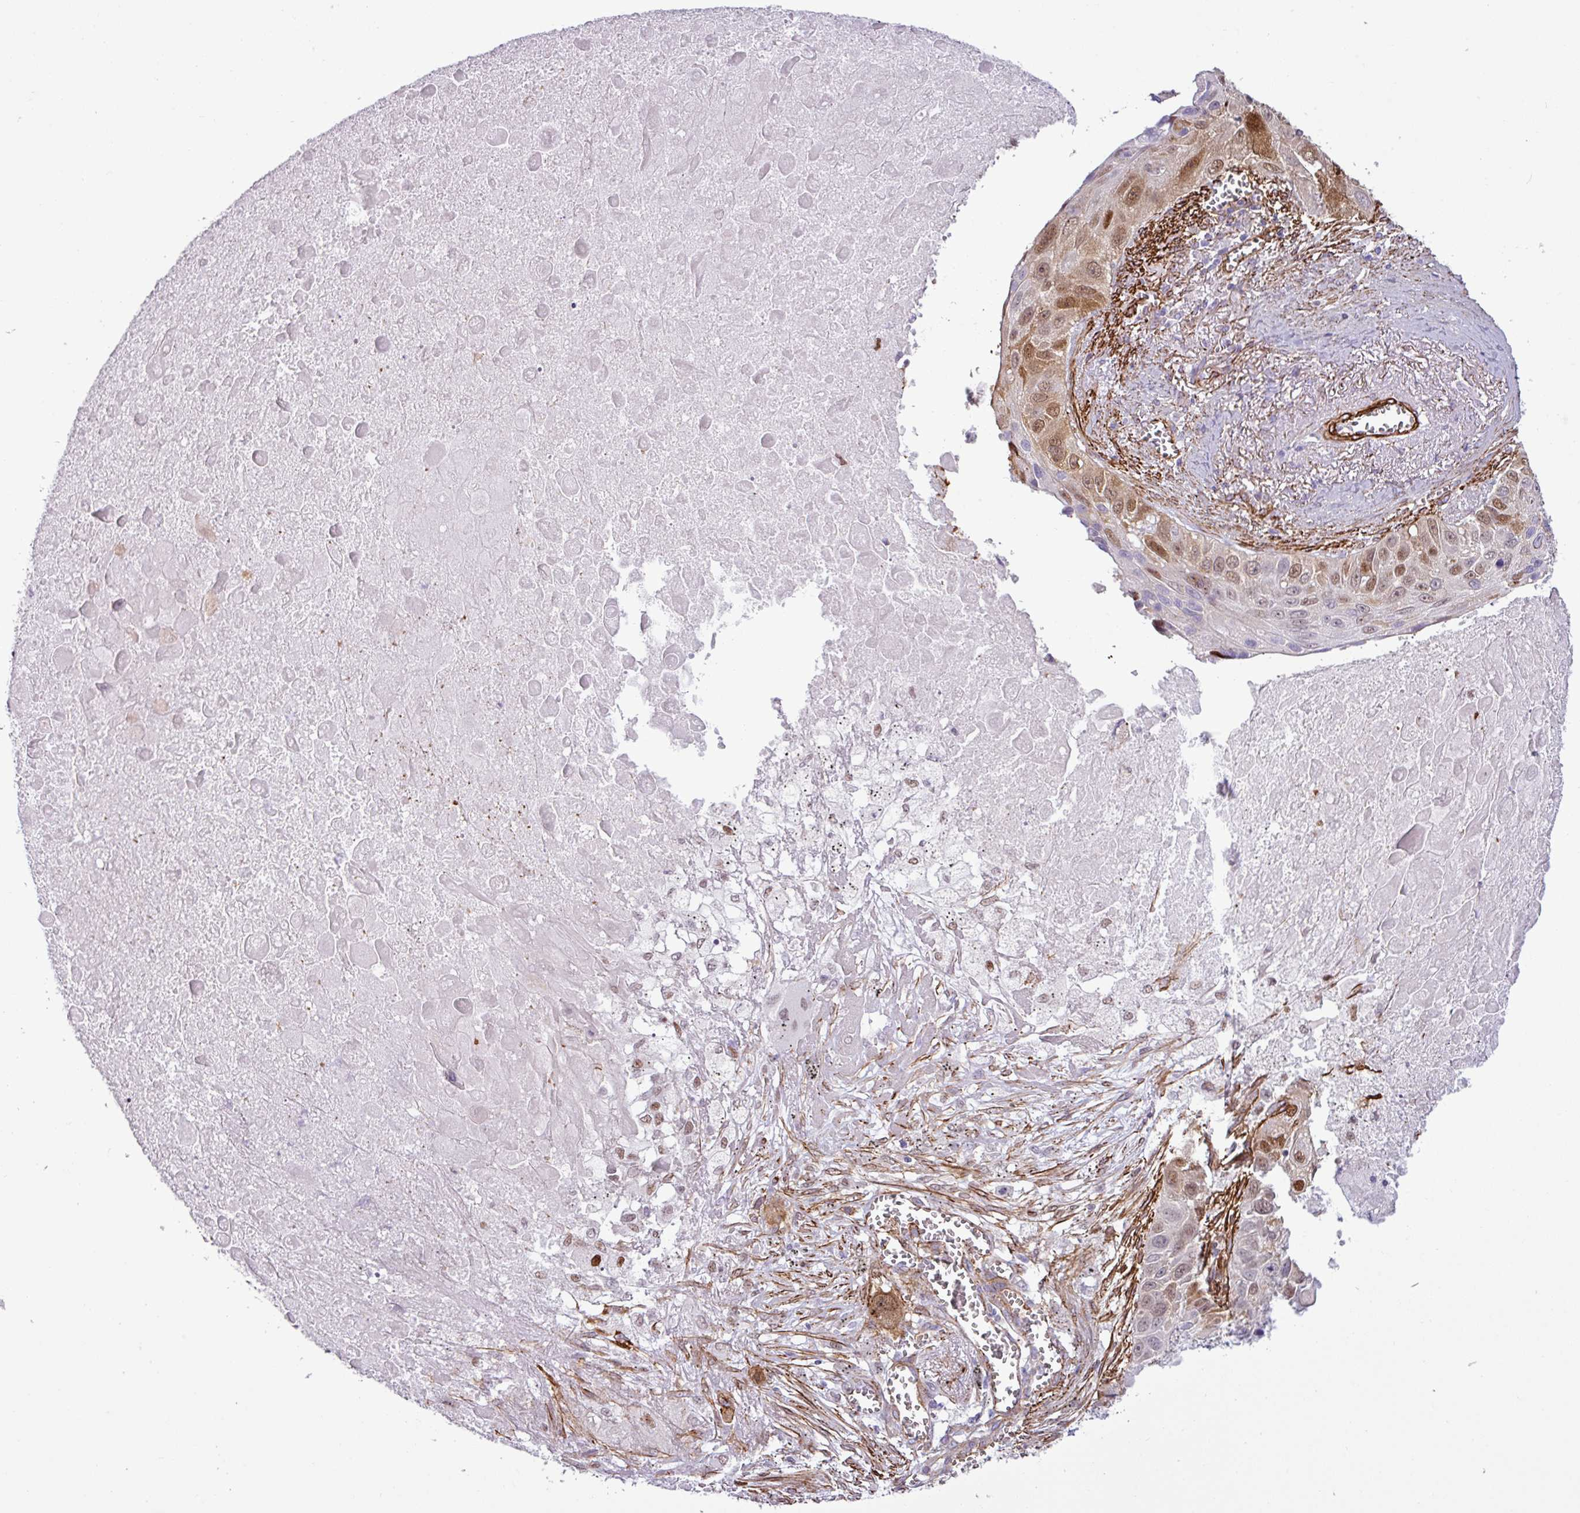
{"staining": {"intensity": "moderate", "quantity": "25%-75%", "location": "nuclear"}, "tissue": "lung cancer", "cell_type": "Tumor cells", "image_type": "cancer", "snomed": [{"axis": "morphology", "description": "Squamous cell carcinoma, NOS"}, {"axis": "topography", "description": "Lung"}], "caption": "The photomicrograph reveals staining of lung squamous cell carcinoma, revealing moderate nuclear protein expression (brown color) within tumor cells.", "gene": "ATP10A", "patient": {"sex": "male", "age": 66}}